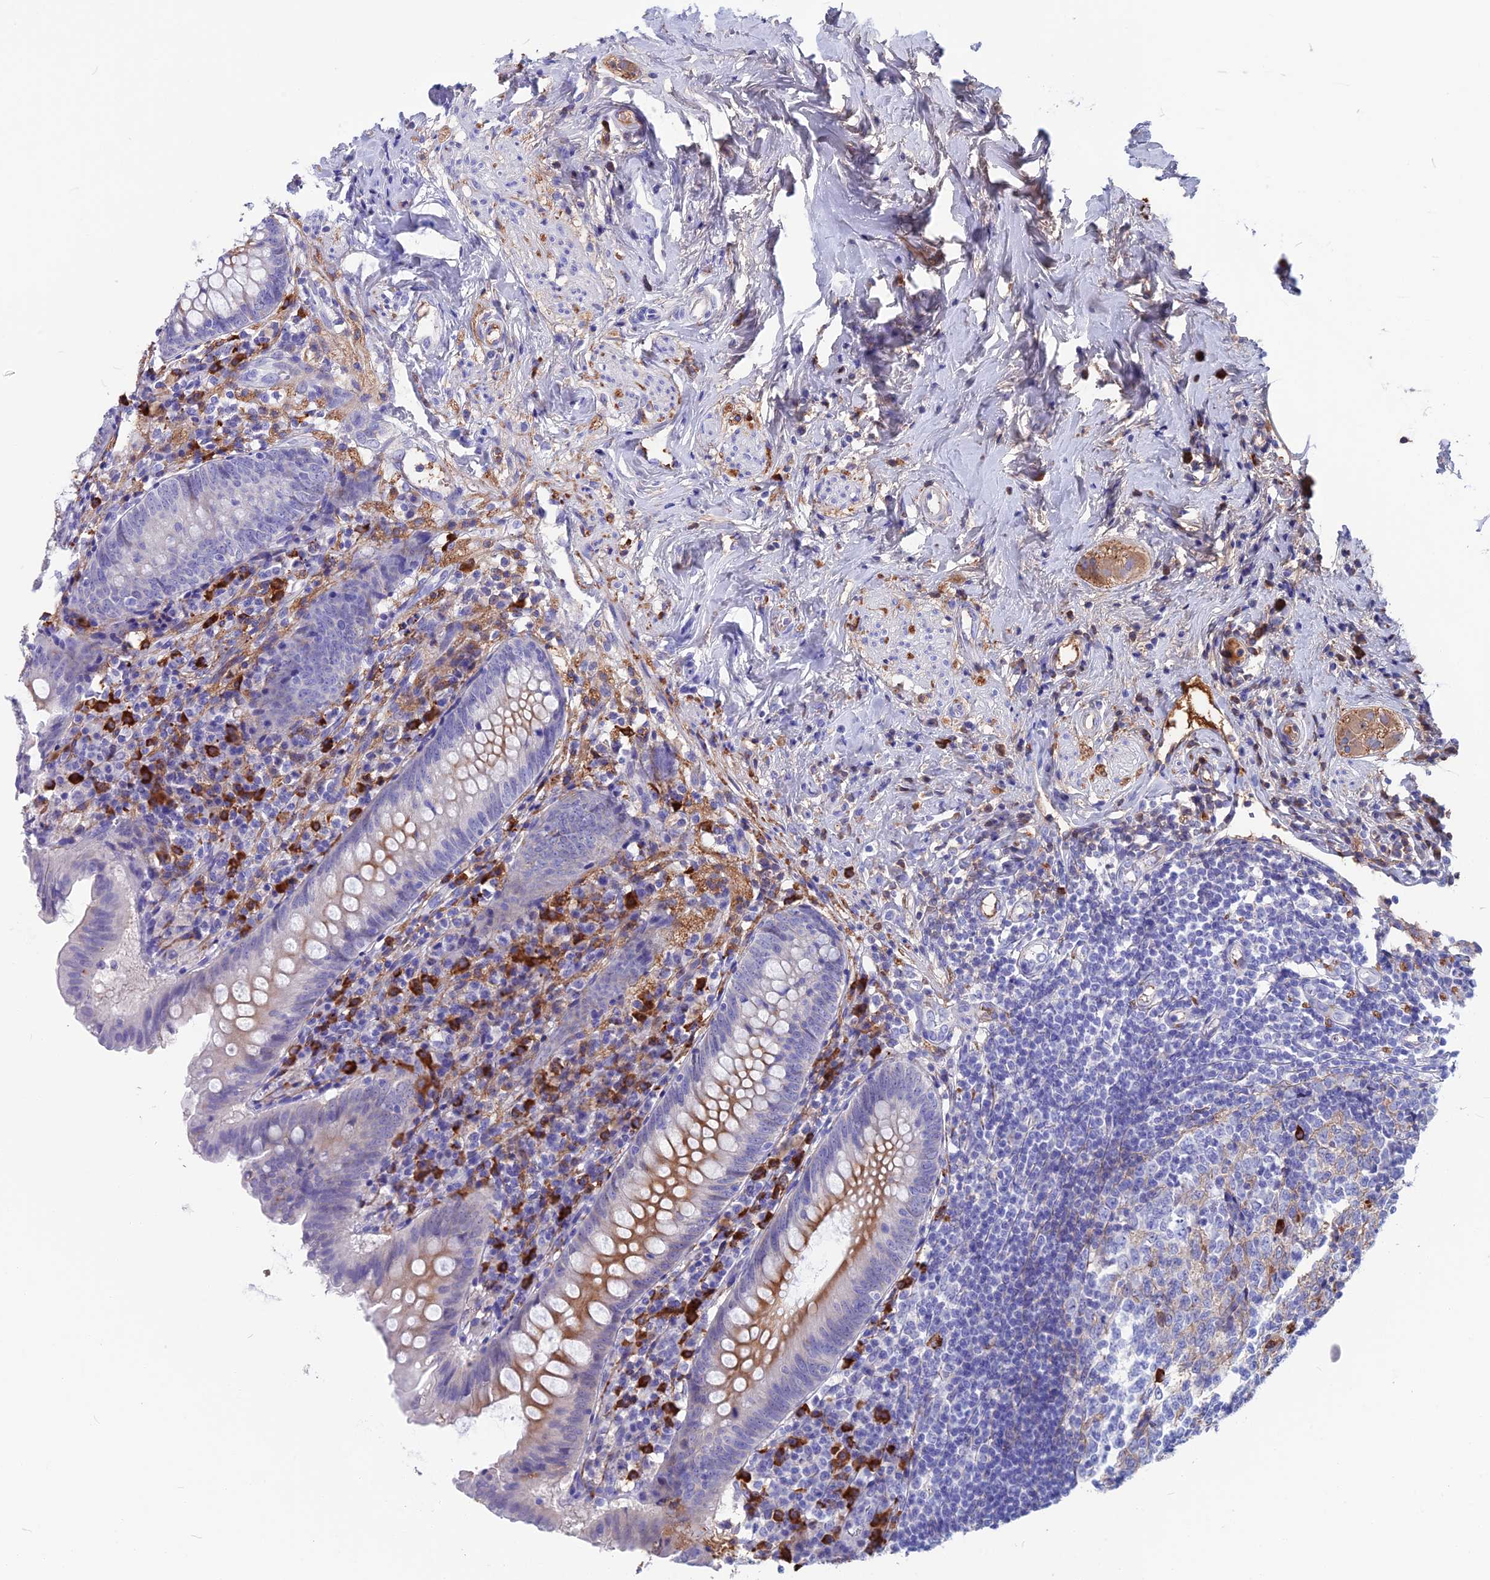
{"staining": {"intensity": "moderate", "quantity": "<25%", "location": "cytoplasmic/membranous"}, "tissue": "appendix", "cell_type": "Glandular cells", "image_type": "normal", "snomed": [{"axis": "morphology", "description": "Normal tissue, NOS"}, {"axis": "topography", "description": "Appendix"}], "caption": "Immunohistochemical staining of unremarkable human appendix displays low levels of moderate cytoplasmic/membranous staining in approximately <25% of glandular cells.", "gene": "SNAP91", "patient": {"sex": "female", "age": 54}}